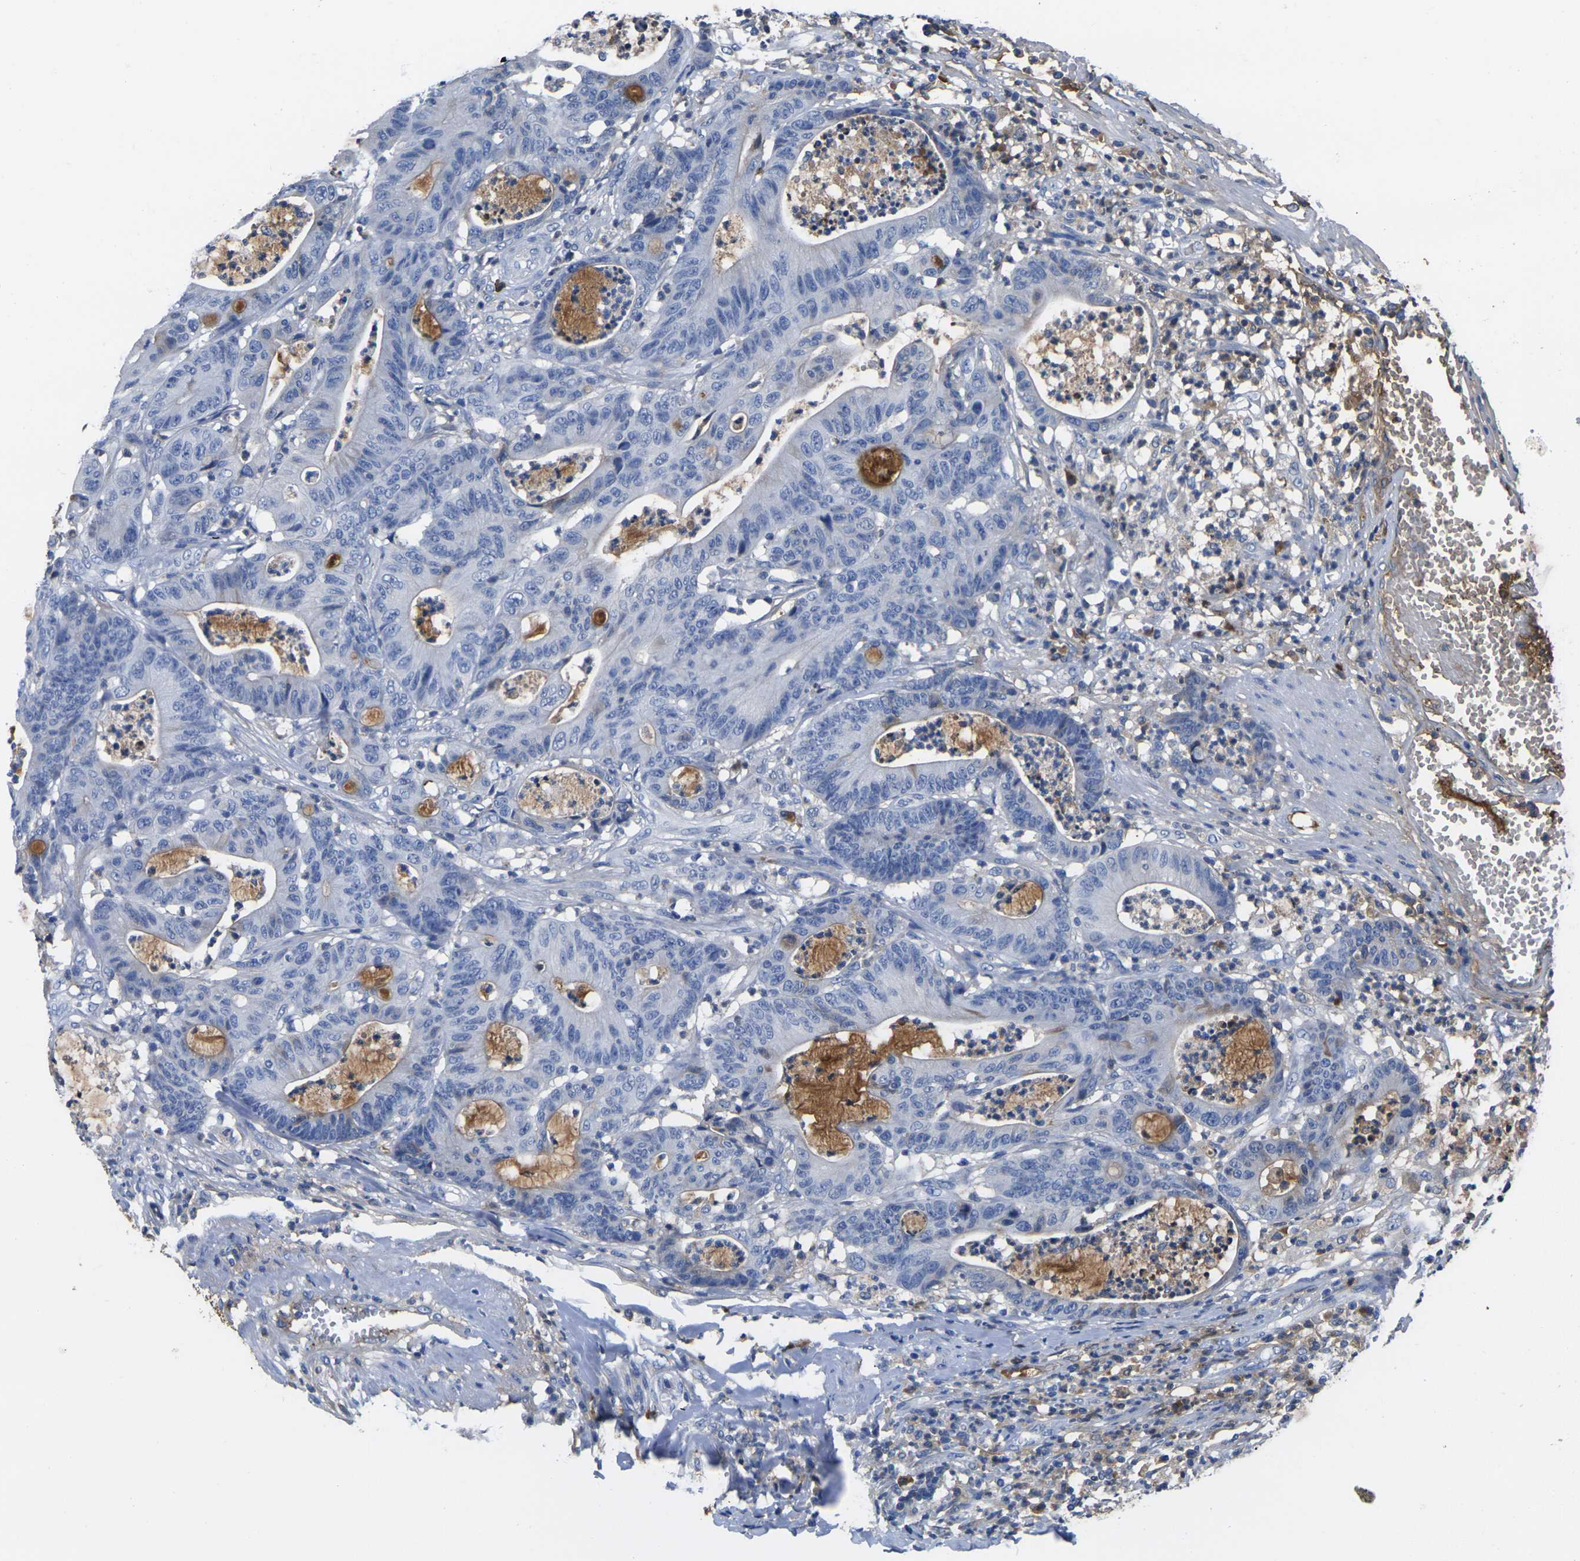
{"staining": {"intensity": "negative", "quantity": "none", "location": "none"}, "tissue": "colorectal cancer", "cell_type": "Tumor cells", "image_type": "cancer", "snomed": [{"axis": "morphology", "description": "Adenocarcinoma, NOS"}, {"axis": "topography", "description": "Colon"}], "caption": "Immunohistochemistry (IHC) image of neoplastic tissue: adenocarcinoma (colorectal) stained with DAB reveals no significant protein positivity in tumor cells.", "gene": "GREM2", "patient": {"sex": "female", "age": 84}}